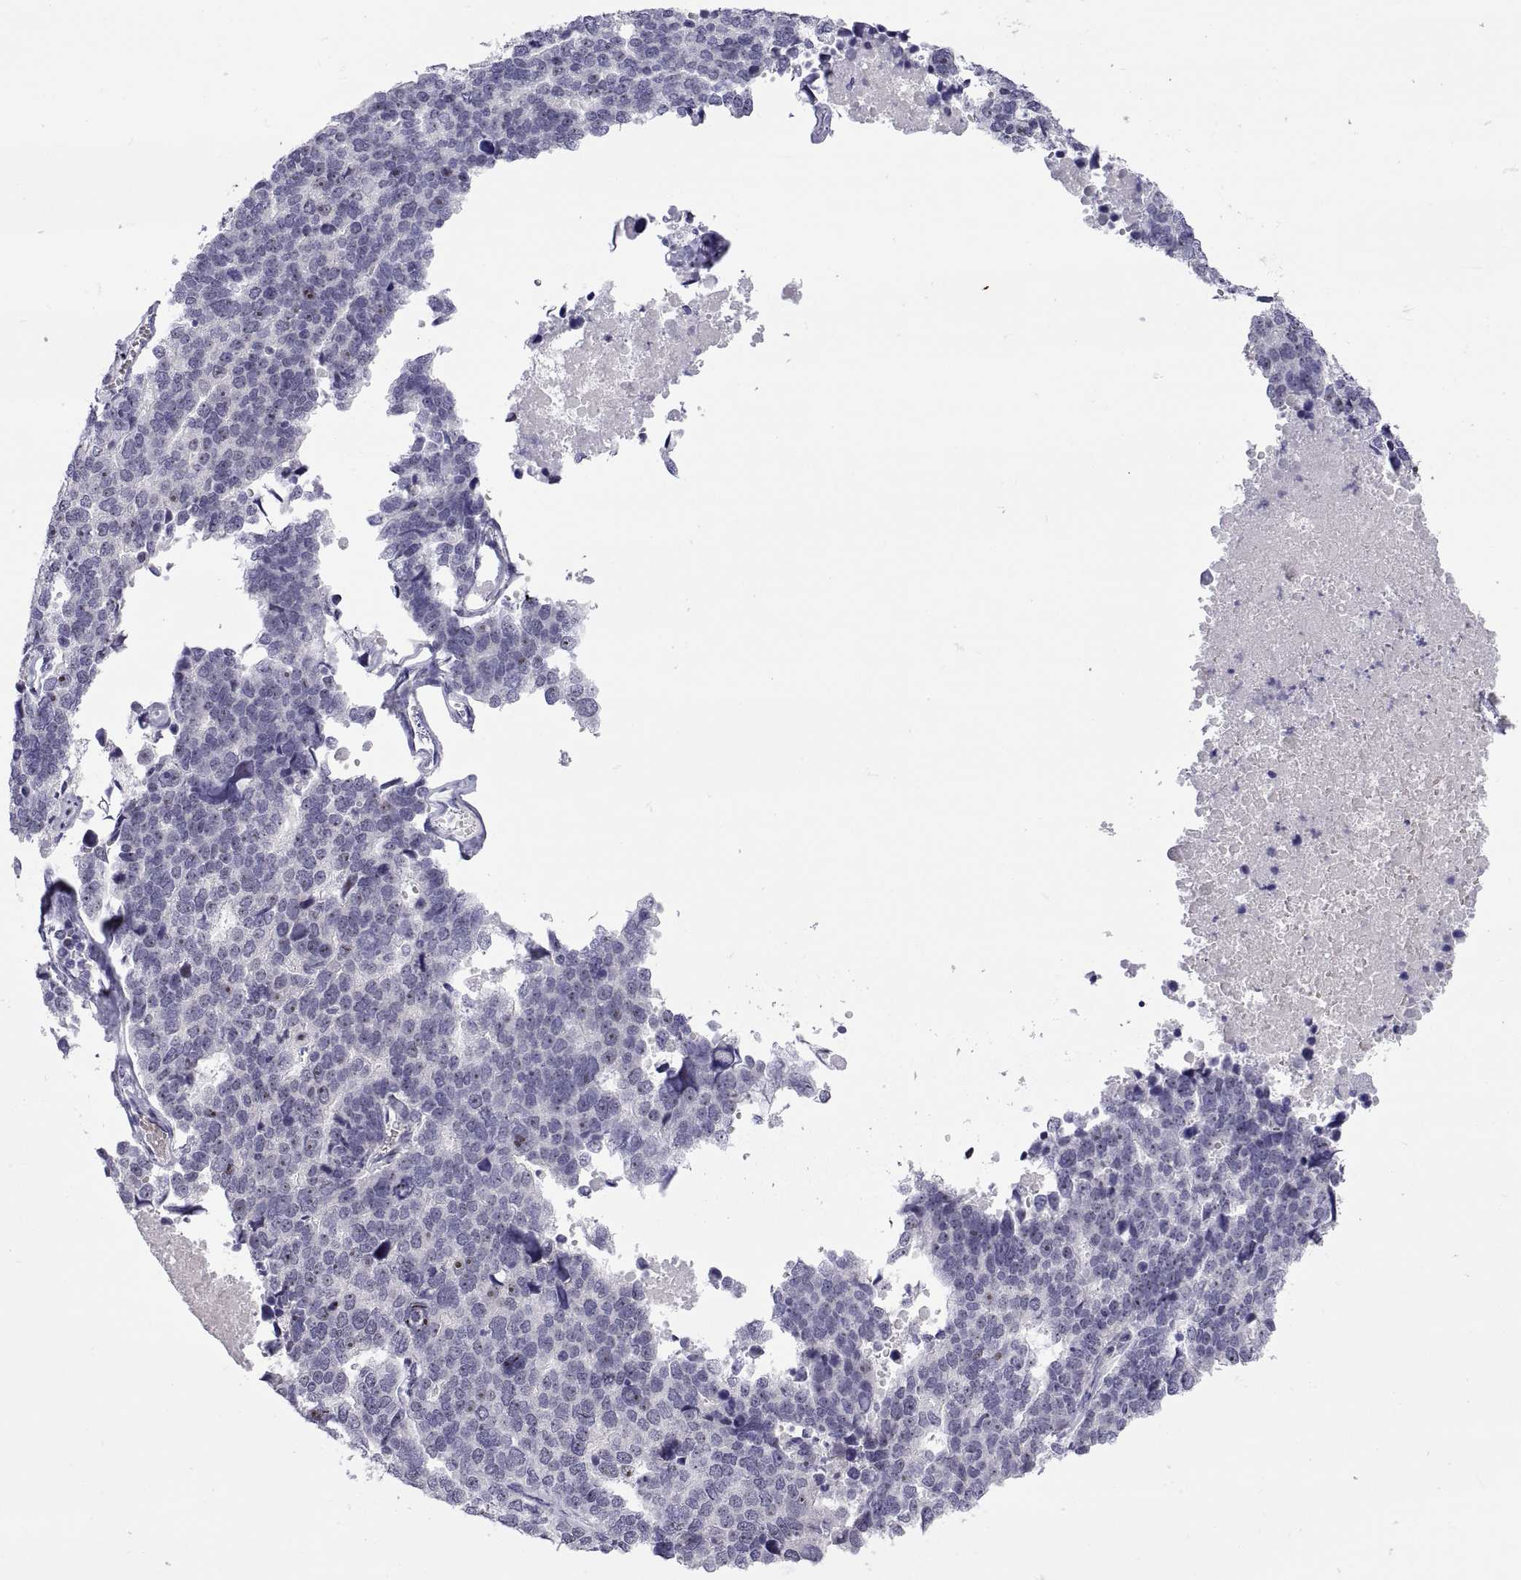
{"staining": {"intensity": "negative", "quantity": "none", "location": "none"}, "tissue": "stomach cancer", "cell_type": "Tumor cells", "image_type": "cancer", "snomed": [{"axis": "morphology", "description": "Adenocarcinoma, NOS"}, {"axis": "topography", "description": "Stomach"}], "caption": "This is a histopathology image of IHC staining of stomach cancer (adenocarcinoma), which shows no expression in tumor cells.", "gene": "VSX2", "patient": {"sex": "male", "age": 69}}